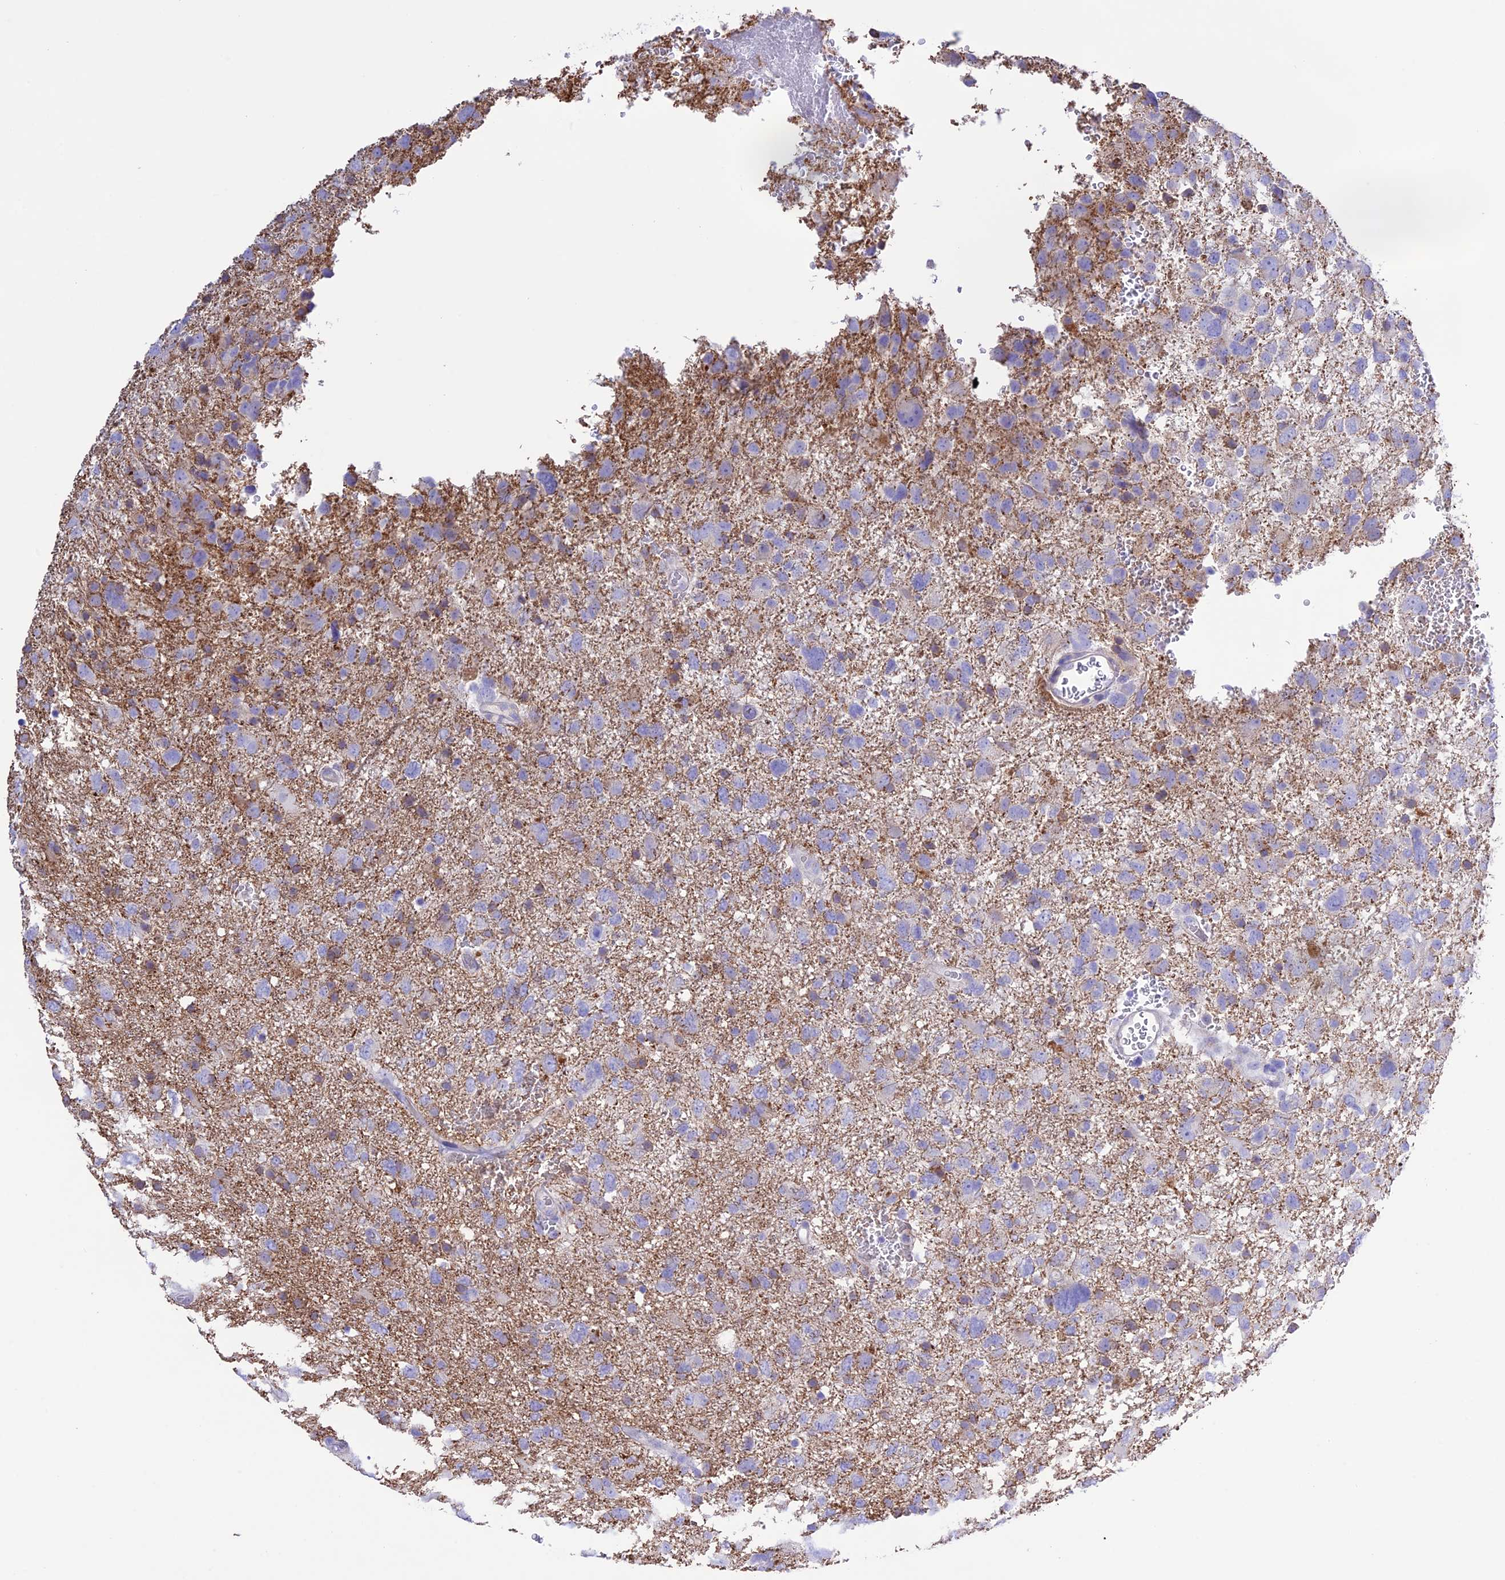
{"staining": {"intensity": "negative", "quantity": "none", "location": "none"}, "tissue": "glioma", "cell_type": "Tumor cells", "image_type": "cancer", "snomed": [{"axis": "morphology", "description": "Glioma, malignant, High grade"}, {"axis": "topography", "description": "Brain"}], "caption": "There is no significant staining in tumor cells of malignant glioma (high-grade).", "gene": "CHSY3", "patient": {"sex": "male", "age": 61}}